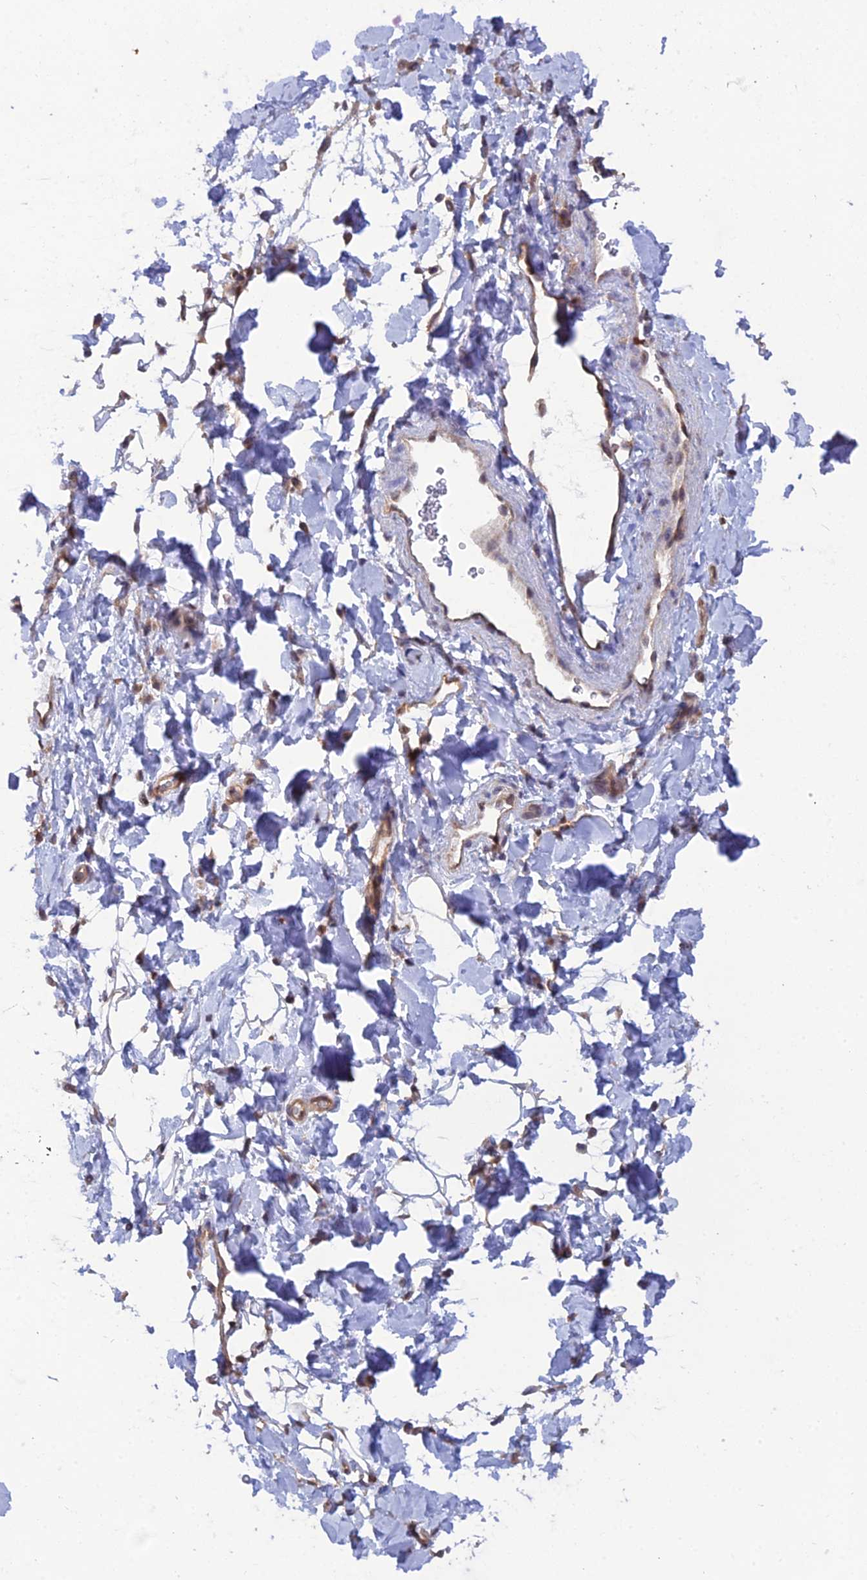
{"staining": {"intensity": "negative", "quantity": "none", "location": "none"}, "tissue": "soft tissue", "cell_type": "Fibroblasts", "image_type": "normal", "snomed": [{"axis": "morphology", "description": "Normal tissue, NOS"}, {"axis": "topography", "description": "Breast"}], "caption": "Immunohistochemistry micrograph of normal human soft tissue stained for a protein (brown), which shows no expression in fibroblasts.", "gene": "HINT1", "patient": {"sex": "female", "age": 26}}